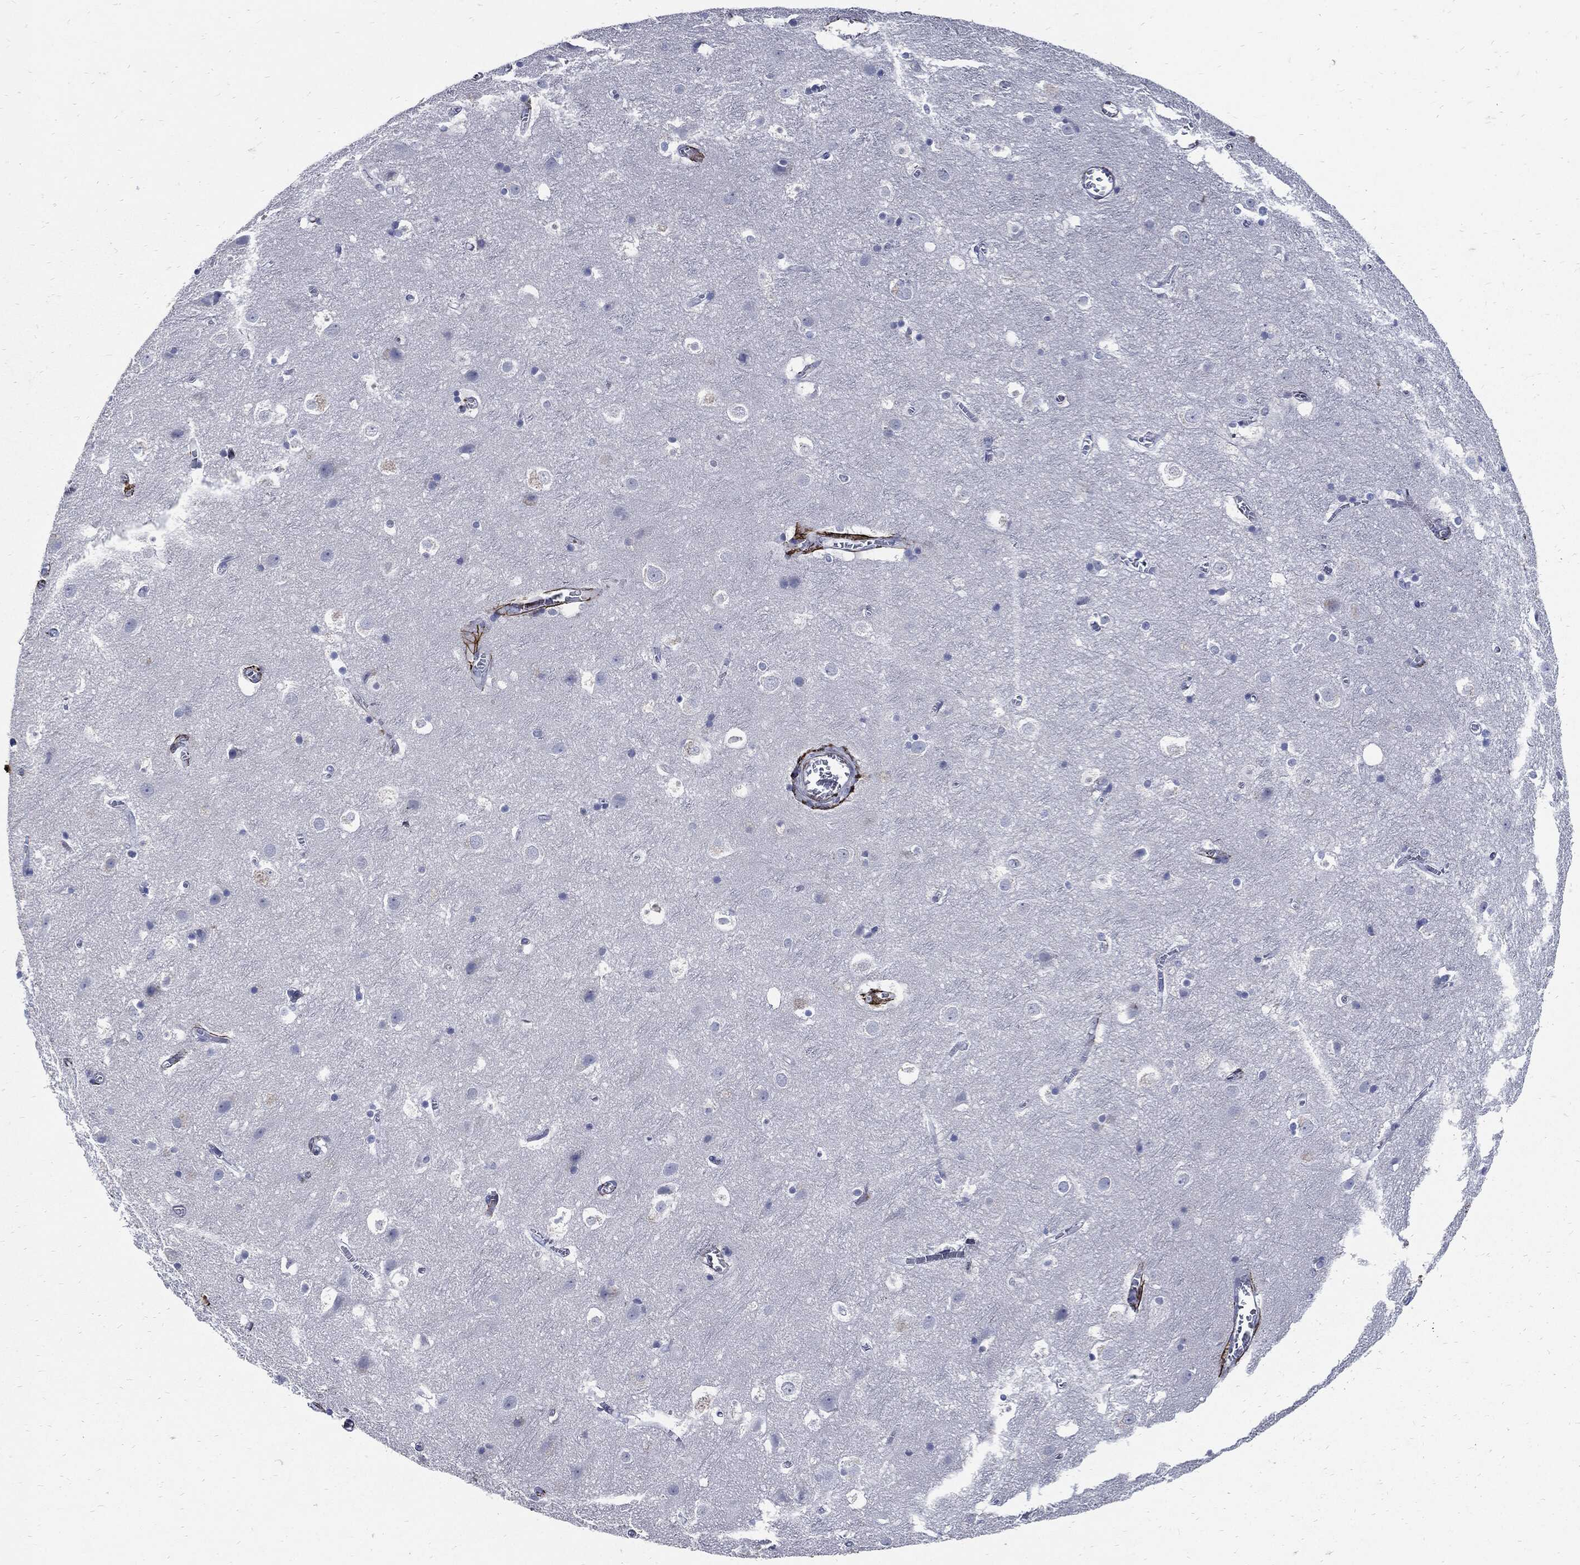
{"staining": {"intensity": "negative", "quantity": "none", "location": "none"}, "tissue": "cerebral cortex", "cell_type": "Endothelial cells", "image_type": "normal", "snomed": [{"axis": "morphology", "description": "Normal tissue, NOS"}, {"axis": "topography", "description": "Cerebral cortex"}], "caption": "Immunohistochemistry (IHC) micrograph of unremarkable cerebral cortex stained for a protein (brown), which exhibits no expression in endothelial cells. (Brightfield microscopy of DAB immunohistochemistry (IHC) at high magnification).", "gene": "FBN1", "patient": {"sex": "male", "age": 59}}